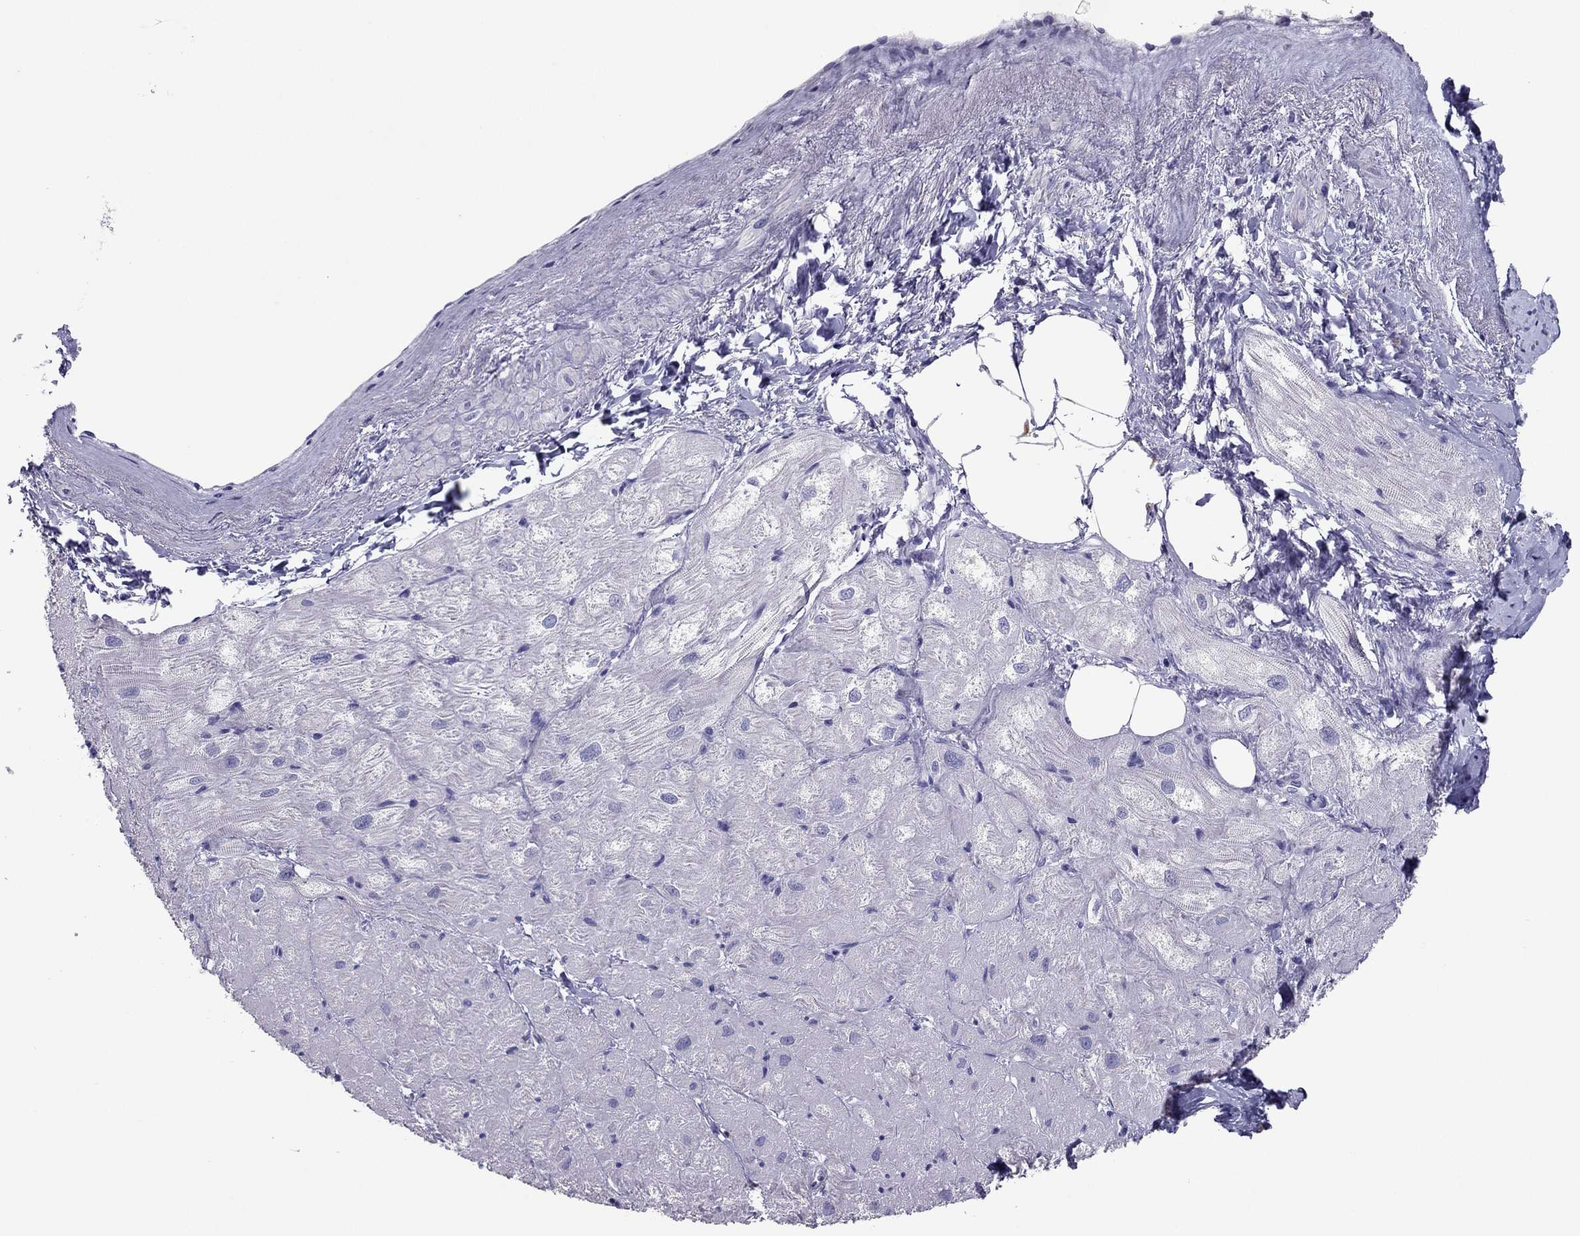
{"staining": {"intensity": "negative", "quantity": "none", "location": "none"}, "tissue": "heart muscle", "cell_type": "Cardiomyocytes", "image_type": "normal", "snomed": [{"axis": "morphology", "description": "Normal tissue, NOS"}, {"axis": "topography", "description": "Heart"}], "caption": "This is an immunohistochemistry (IHC) micrograph of normal human heart muscle. There is no positivity in cardiomyocytes.", "gene": "RGS8", "patient": {"sex": "male", "age": 57}}